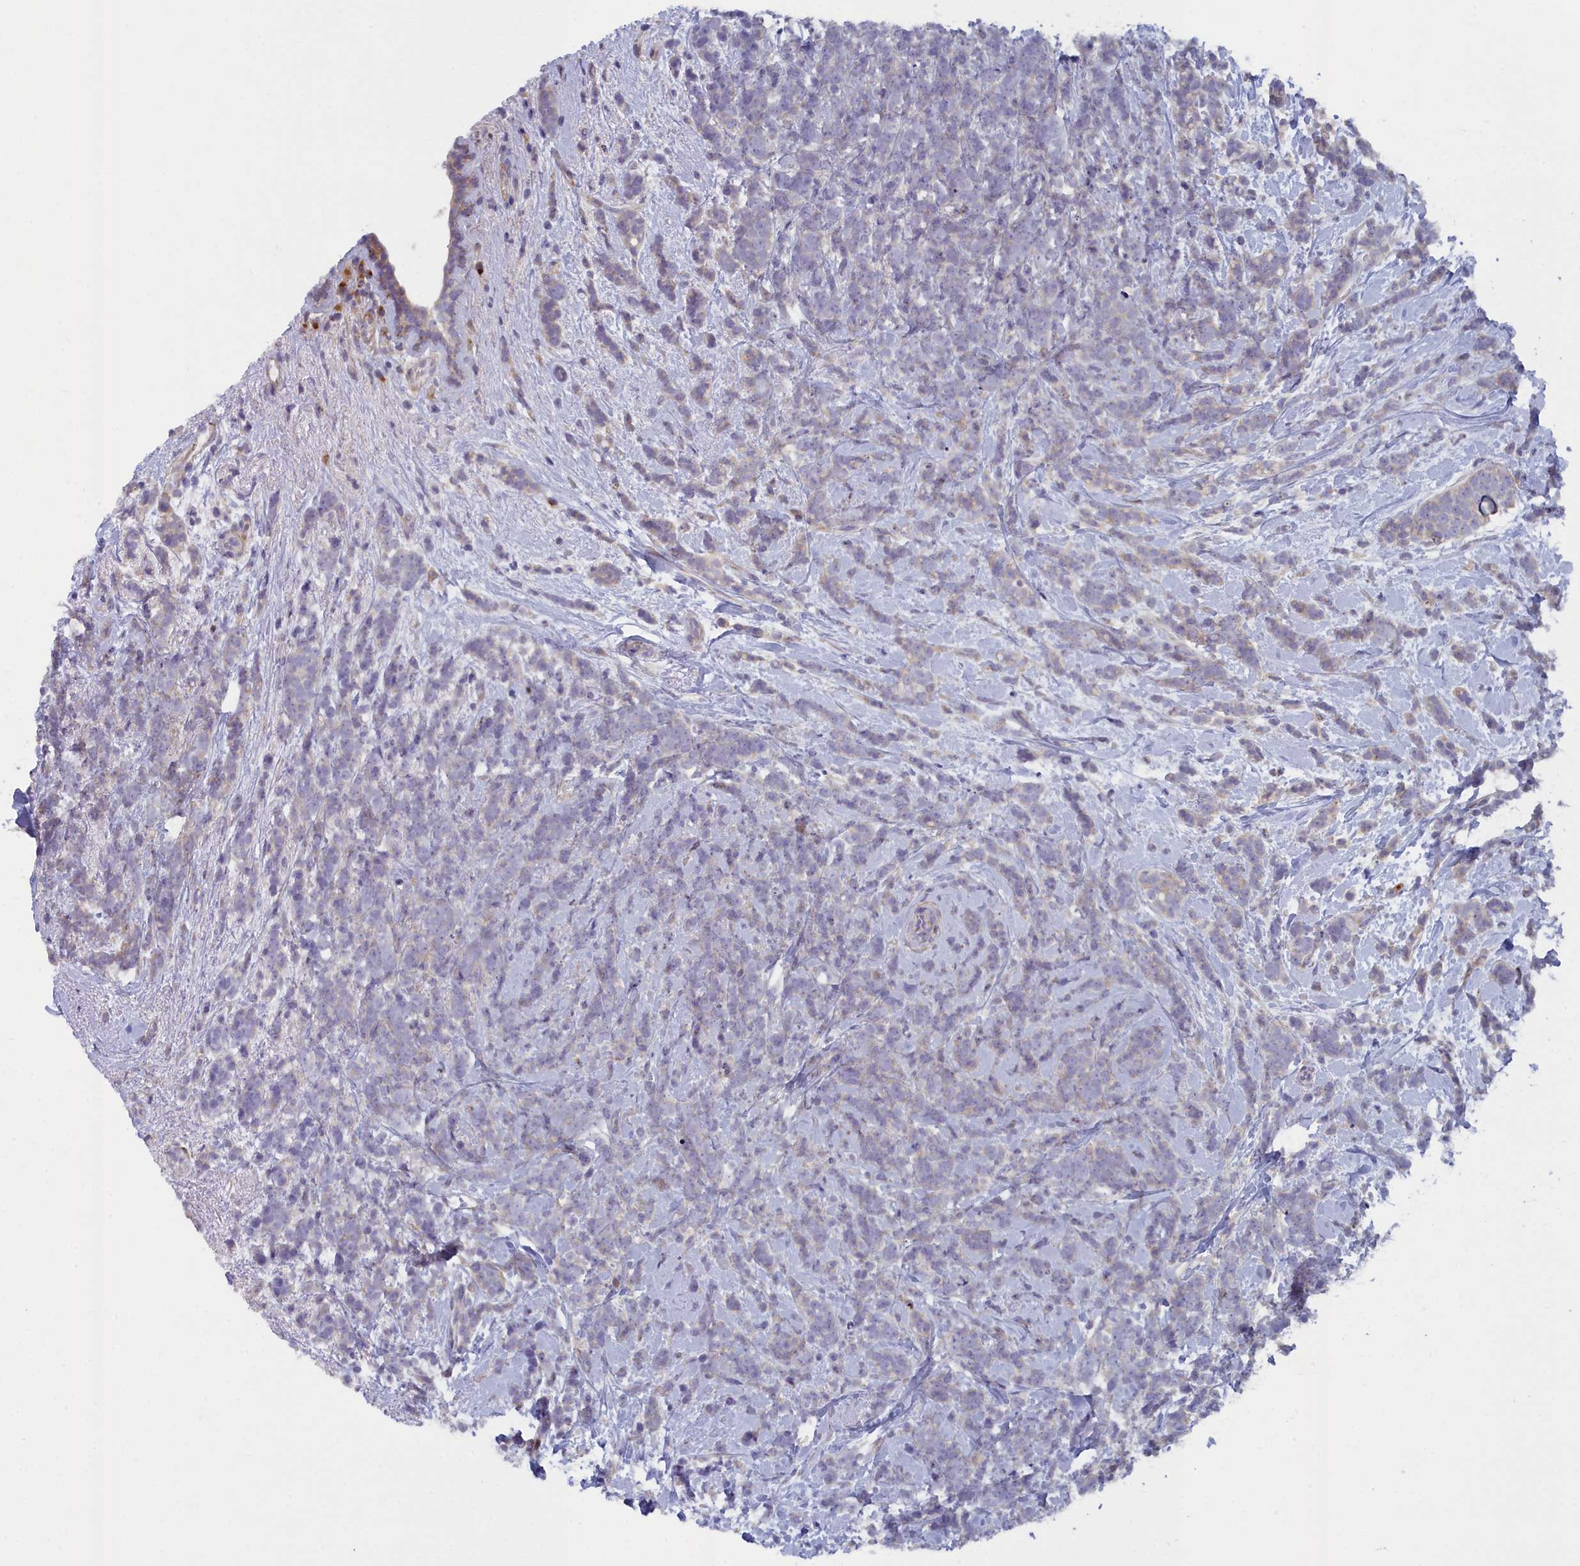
{"staining": {"intensity": "weak", "quantity": "<25%", "location": "cytoplasmic/membranous"}, "tissue": "breast cancer", "cell_type": "Tumor cells", "image_type": "cancer", "snomed": [{"axis": "morphology", "description": "Lobular carcinoma"}, {"axis": "topography", "description": "Breast"}], "caption": "An image of human lobular carcinoma (breast) is negative for staining in tumor cells.", "gene": "B9D2", "patient": {"sex": "female", "age": 58}}